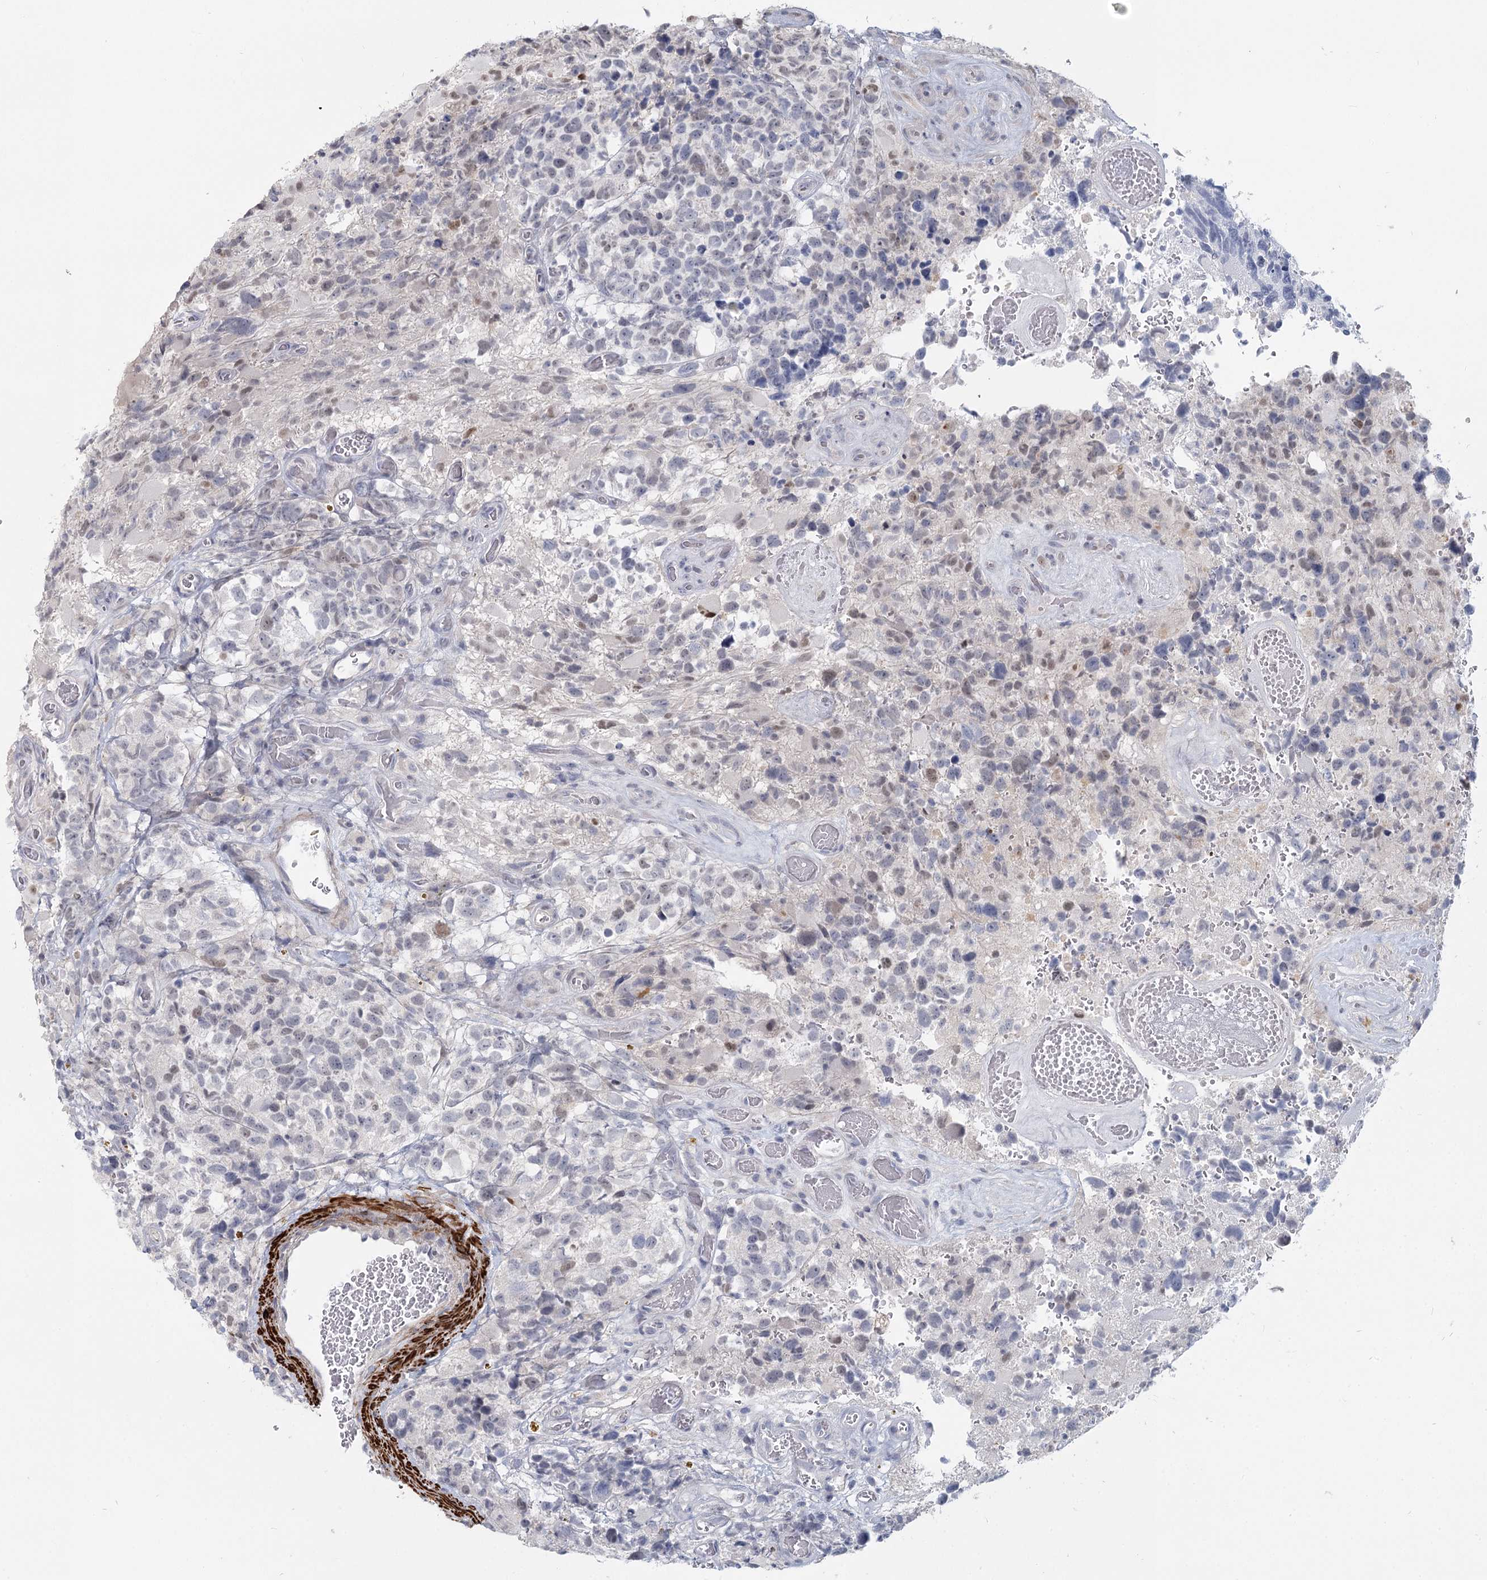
{"staining": {"intensity": "weak", "quantity": "<25%", "location": "nuclear"}, "tissue": "glioma", "cell_type": "Tumor cells", "image_type": "cancer", "snomed": [{"axis": "morphology", "description": "Glioma, malignant, High grade"}, {"axis": "topography", "description": "Brain"}], "caption": "There is no significant staining in tumor cells of glioma. (Immunohistochemistry (ihc), brightfield microscopy, high magnification).", "gene": "USP11", "patient": {"sex": "male", "age": 69}}